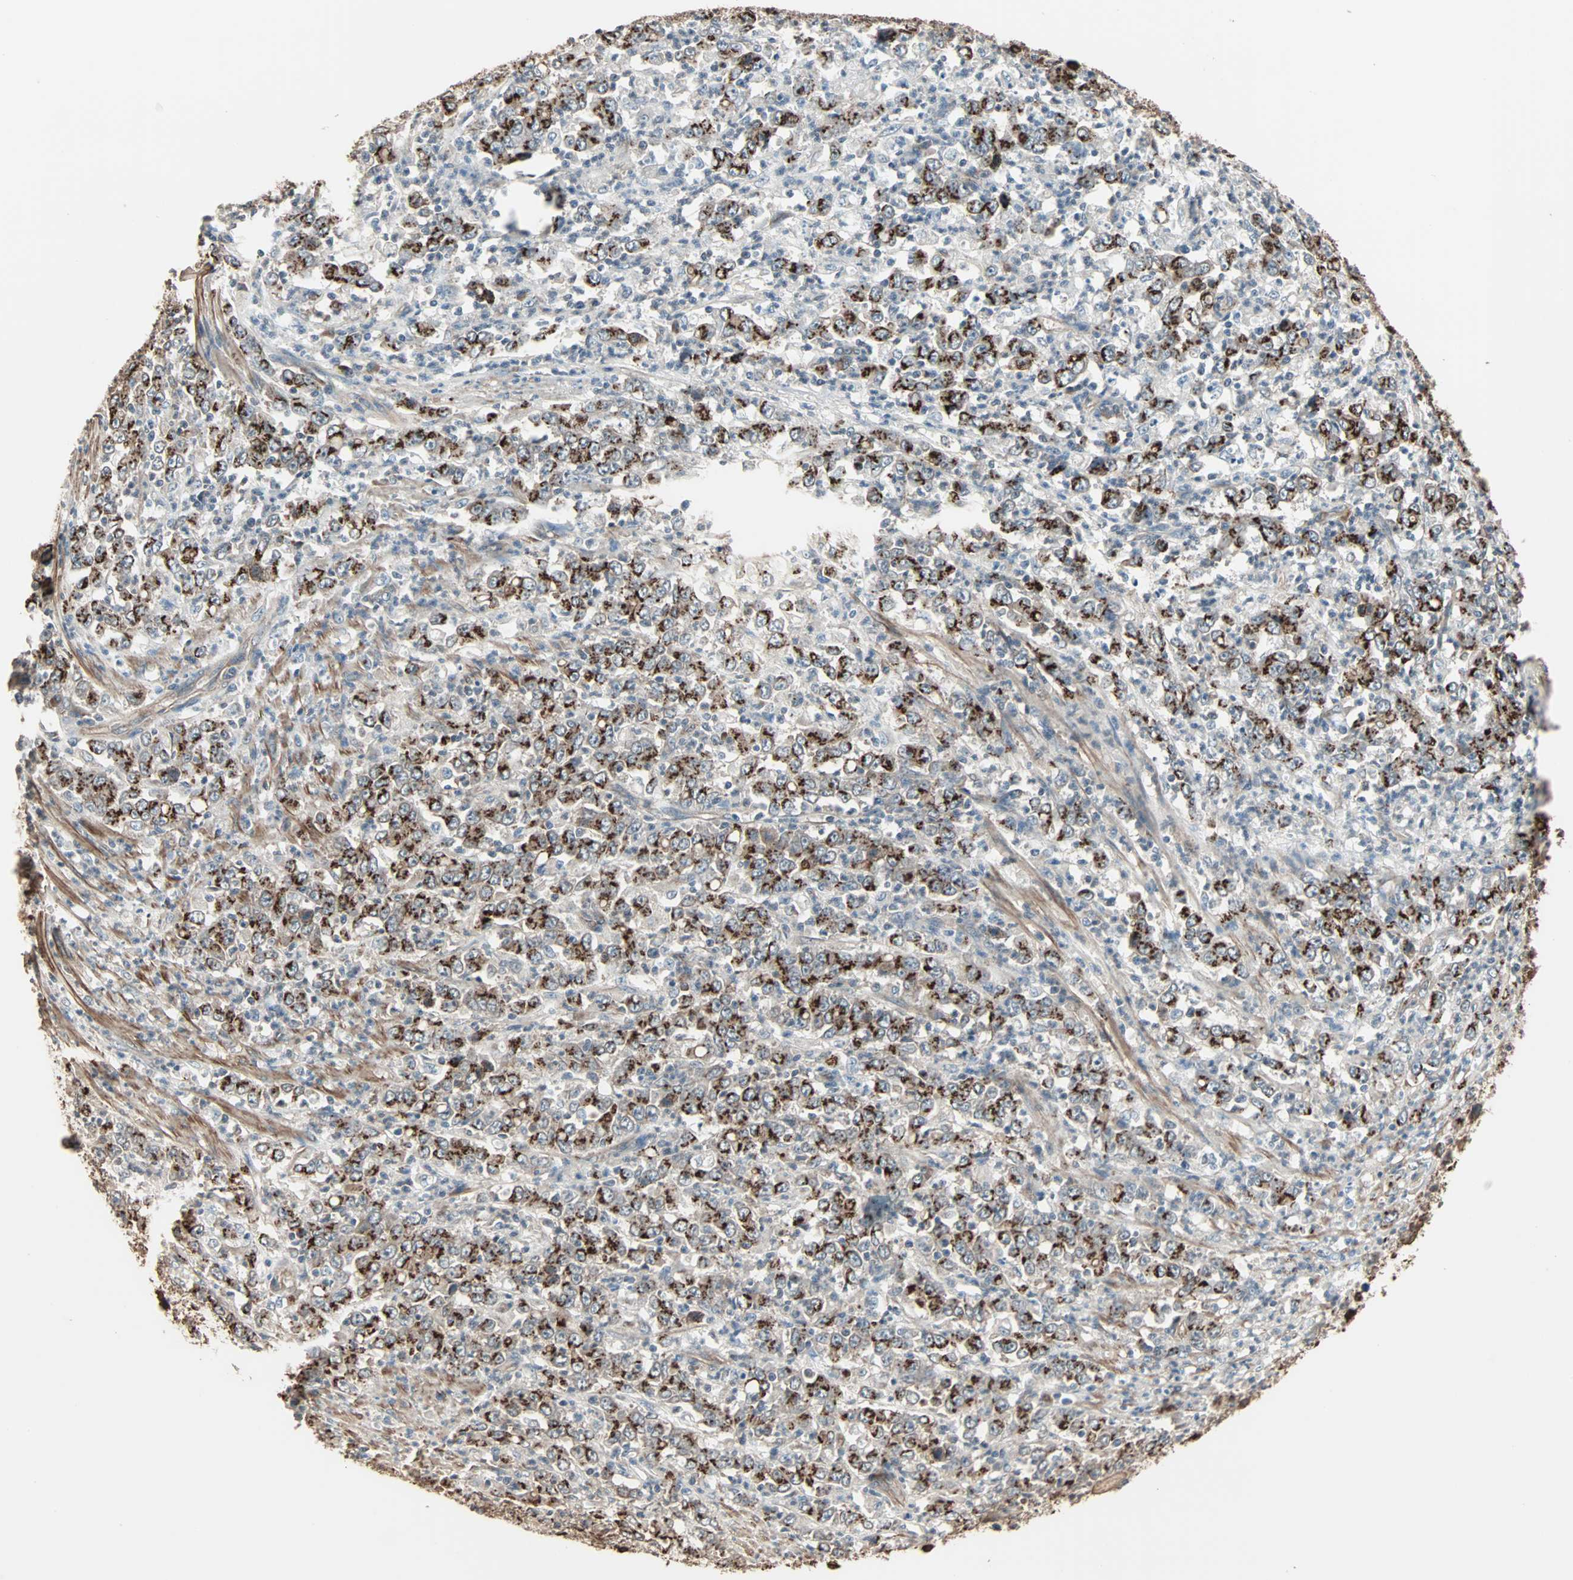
{"staining": {"intensity": "strong", "quantity": ">75%", "location": "cytoplasmic/membranous"}, "tissue": "stomach cancer", "cell_type": "Tumor cells", "image_type": "cancer", "snomed": [{"axis": "morphology", "description": "Adenocarcinoma, NOS"}, {"axis": "topography", "description": "Stomach, lower"}], "caption": "Brown immunohistochemical staining in human stomach cancer demonstrates strong cytoplasmic/membranous expression in approximately >75% of tumor cells.", "gene": "GALNT3", "patient": {"sex": "female", "age": 71}}